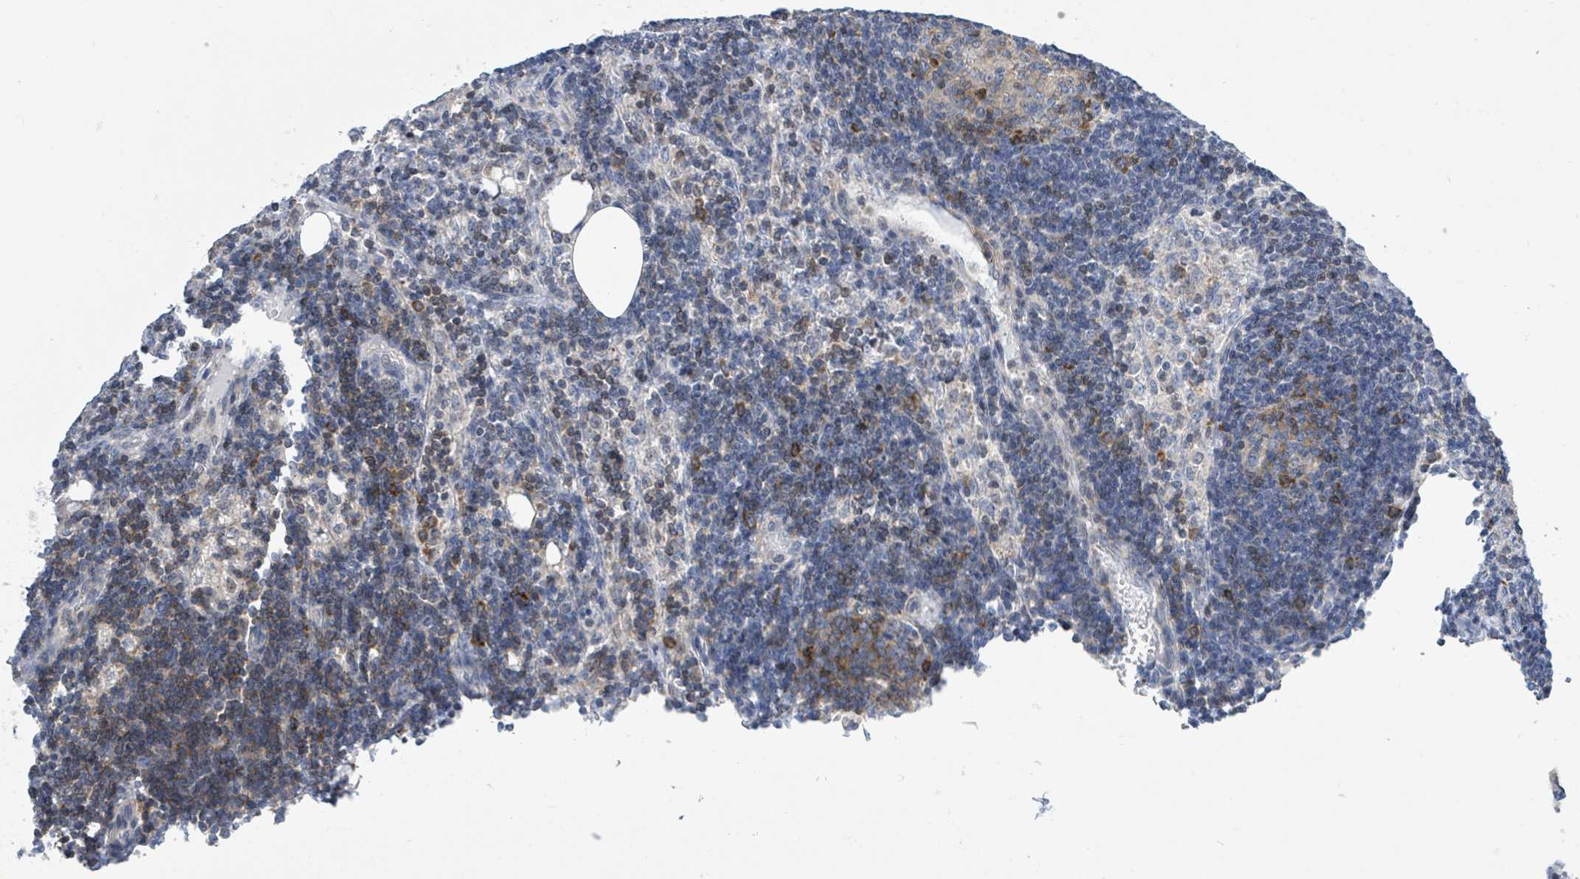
{"staining": {"intensity": "moderate", "quantity": "<25%", "location": "cytoplasmic/membranous"}, "tissue": "lymph node", "cell_type": "Germinal center cells", "image_type": "normal", "snomed": [{"axis": "morphology", "description": "Normal tissue, NOS"}, {"axis": "topography", "description": "Lymph node"}], "caption": "Brown immunohistochemical staining in normal lymph node shows moderate cytoplasmic/membranous positivity in about <25% of germinal center cells.", "gene": "DGKZ", "patient": {"sex": "female", "age": 73}}